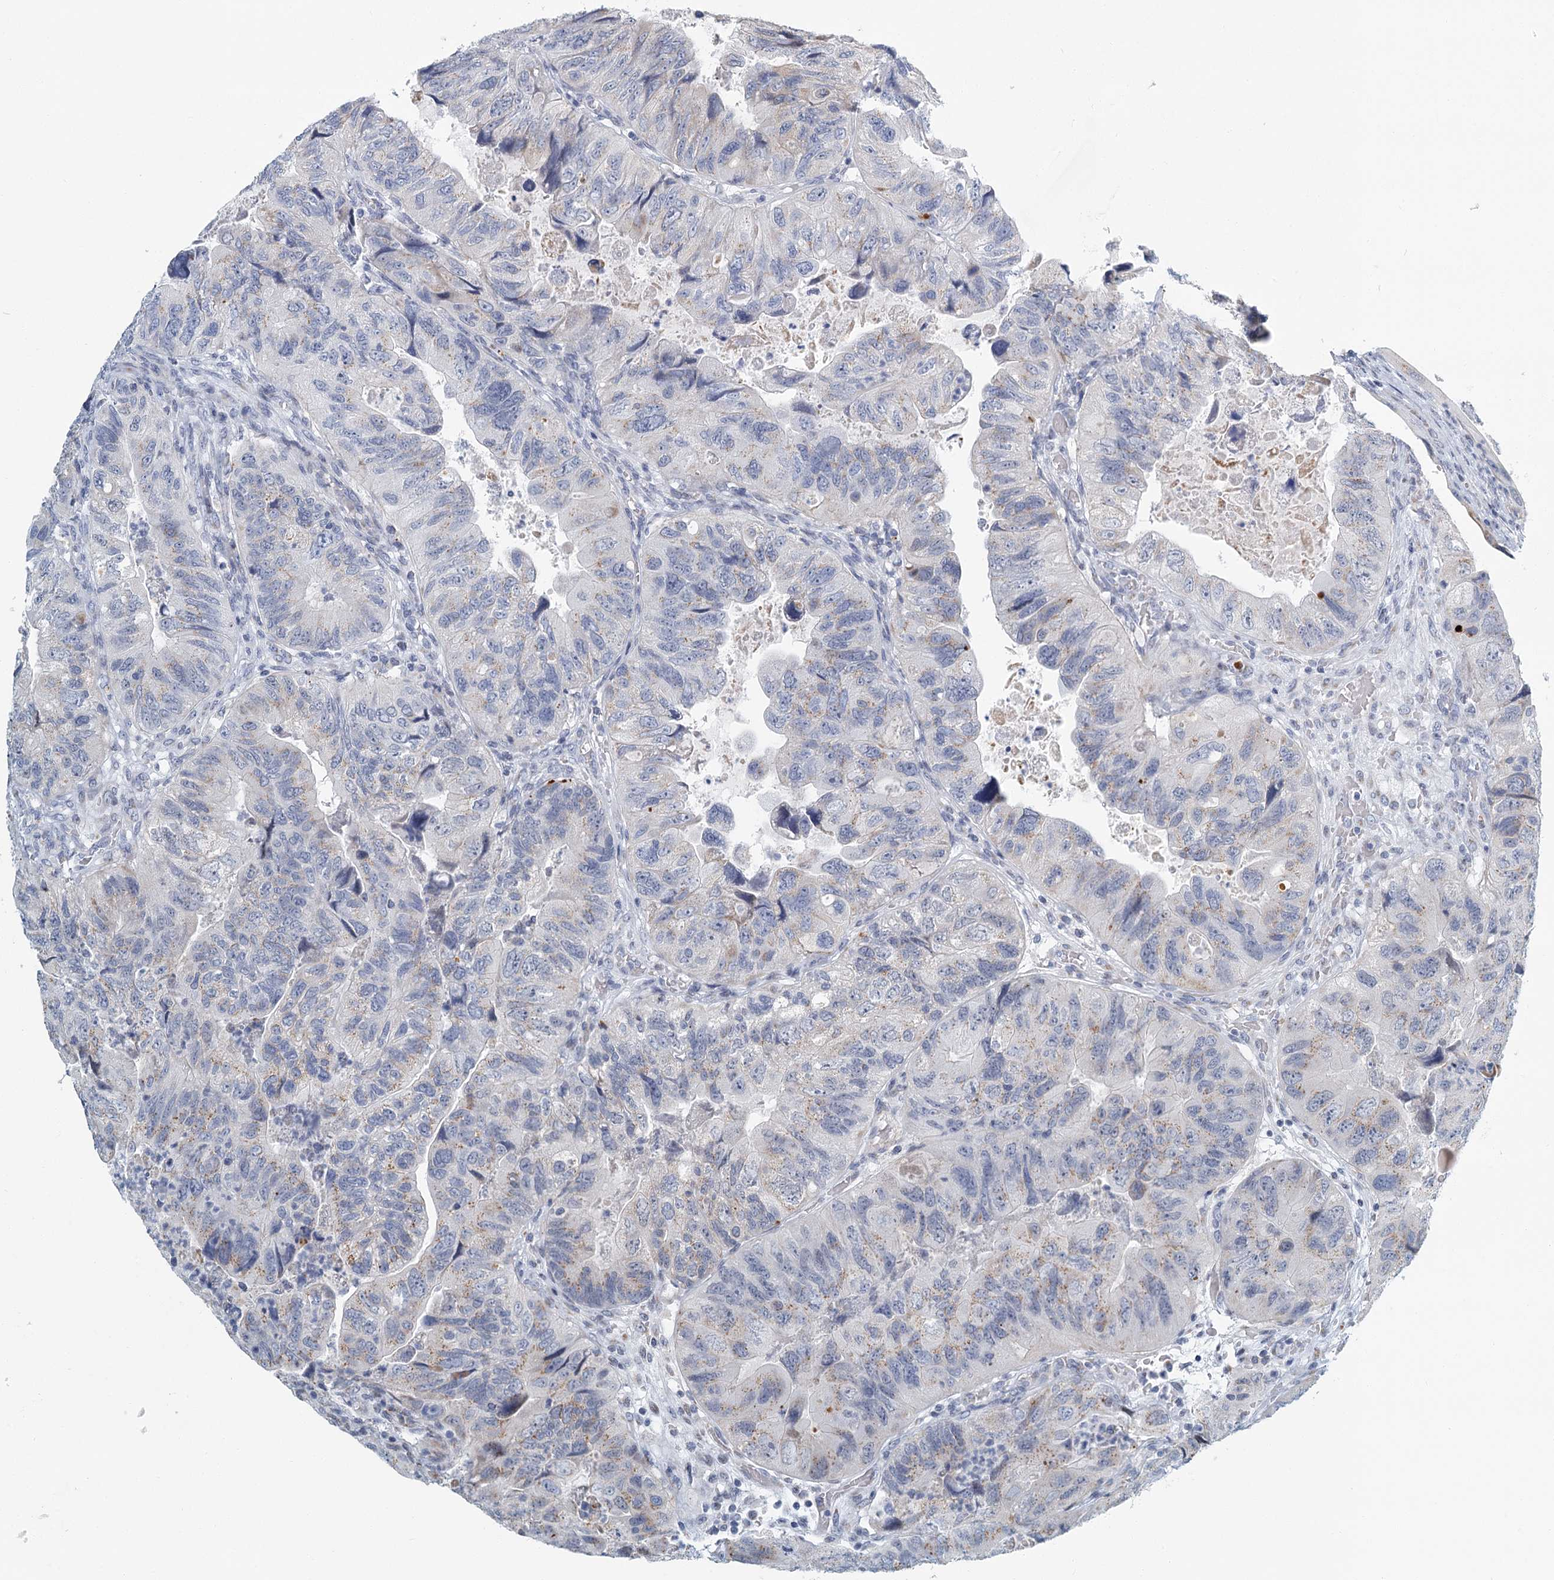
{"staining": {"intensity": "weak", "quantity": "<25%", "location": "cytoplasmic/membranous"}, "tissue": "colorectal cancer", "cell_type": "Tumor cells", "image_type": "cancer", "snomed": [{"axis": "morphology", "description": "Adenocarcinoma, NOS"}, {"axis": "topography", "description": "Rectum"}], "caption": "DAB immunohistochemical staining of human colorectal cancer (adenocarcinoma) shows no significant expression in tumor cells. (Stains: DAB (3,3'-diaminobenzidine) immunohistochemistry (IHC) with hematoxylin counter stain, Microscopy: brightfield microscopy at high magnification).", "gene": "ZNF527", "patient": {"sex": "male", "age": 63}}